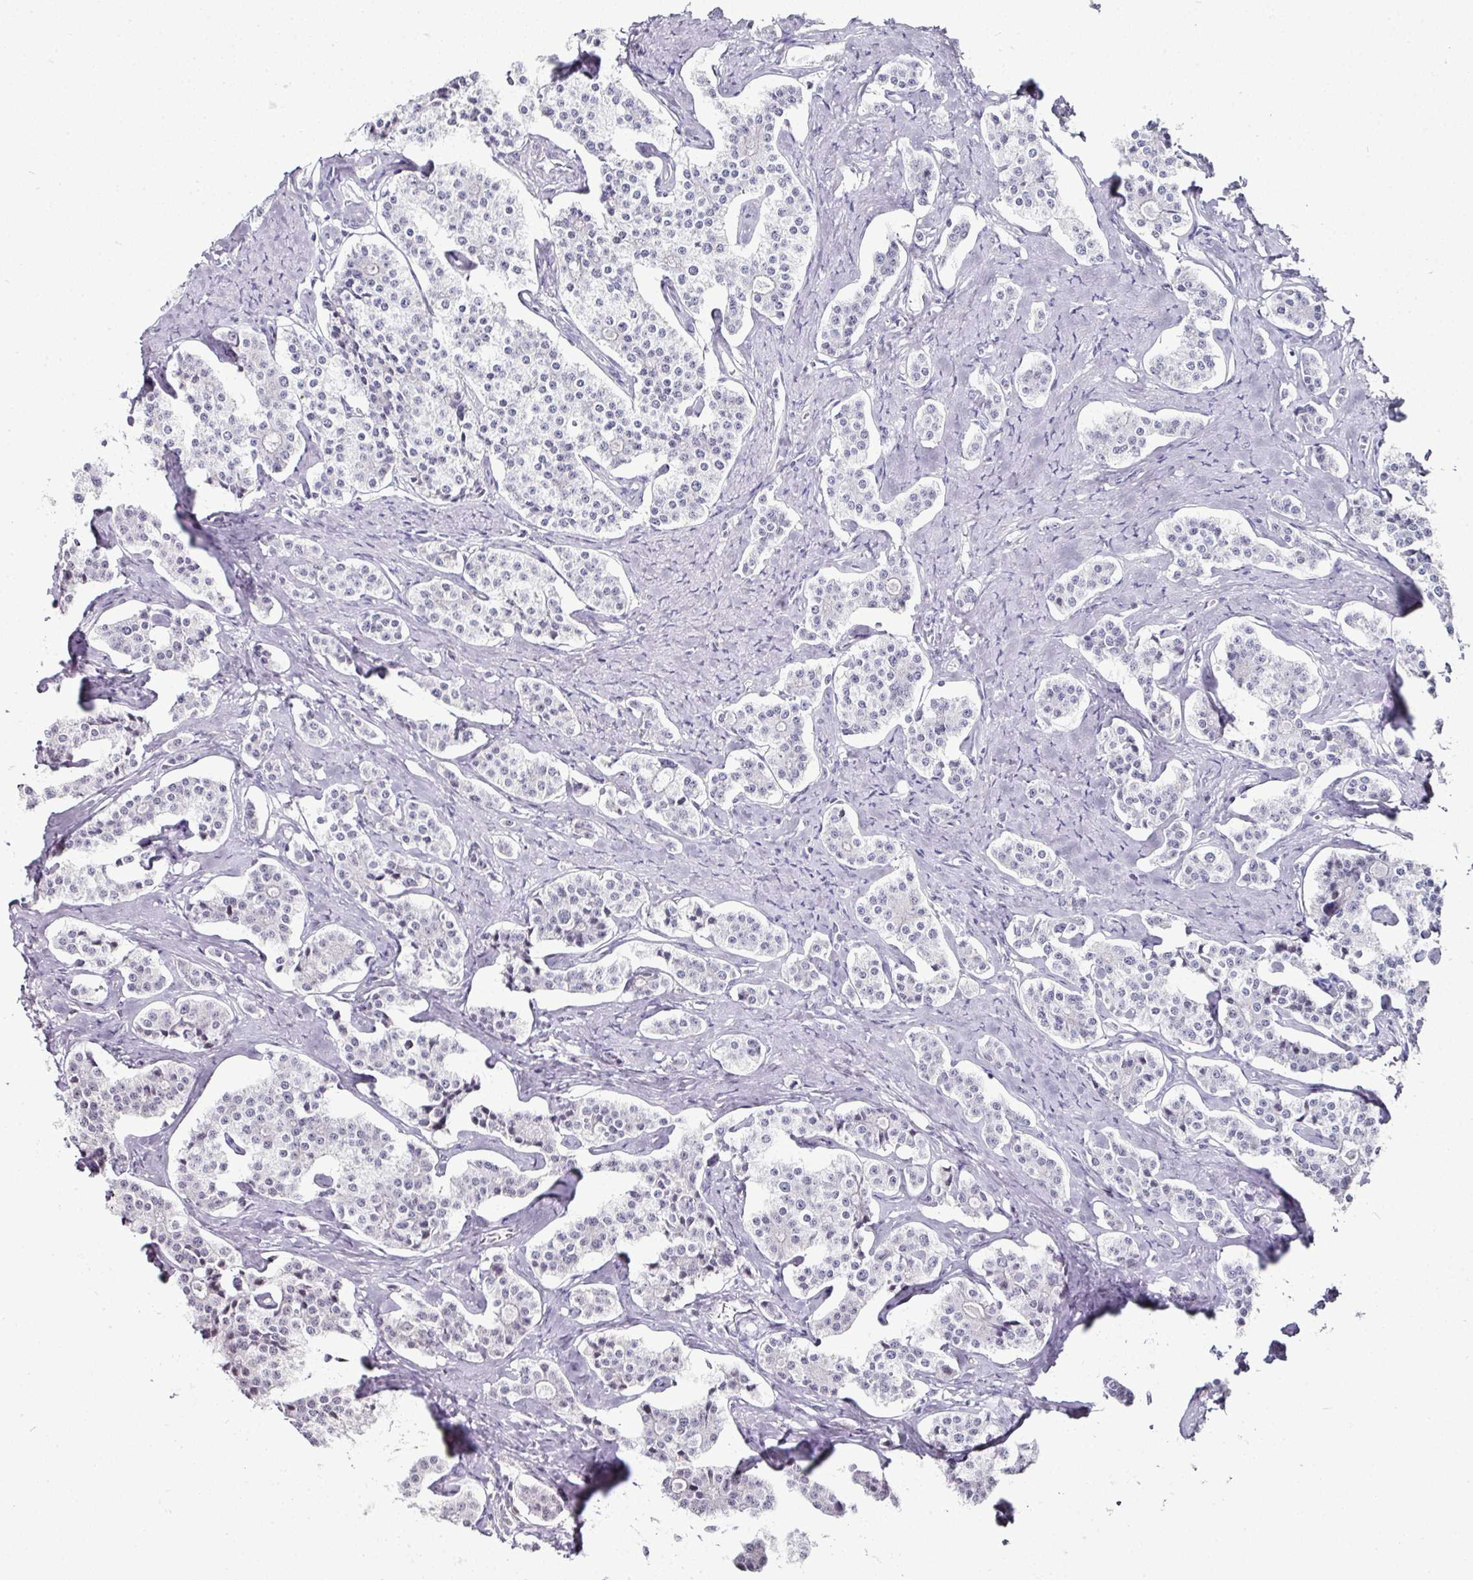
{"staining": {"intensity": "negative", "quantity": "none", "location": "none"}, "tissue": "carcinoid", "cell_type": "Tumor cells", "image_type": "cancer", "snomed": [{"axis": "morphology", "description": "Carcinoid, malignant, NOS"}, {"axis": "topography", "description": "Small intestine"}], "caption": "High magnification brightfield microscopy of malignant carcinoid stained with DAB (brown) and counterstained with hematoxylin (blue): tumor cells show no significant expression. (DAB (3,3'-diaminobenzidine) immunohistochemistry with hematoxylin counter stain).", "gene": "NACC2", "patient": {"sex": "male", "age": 63}}